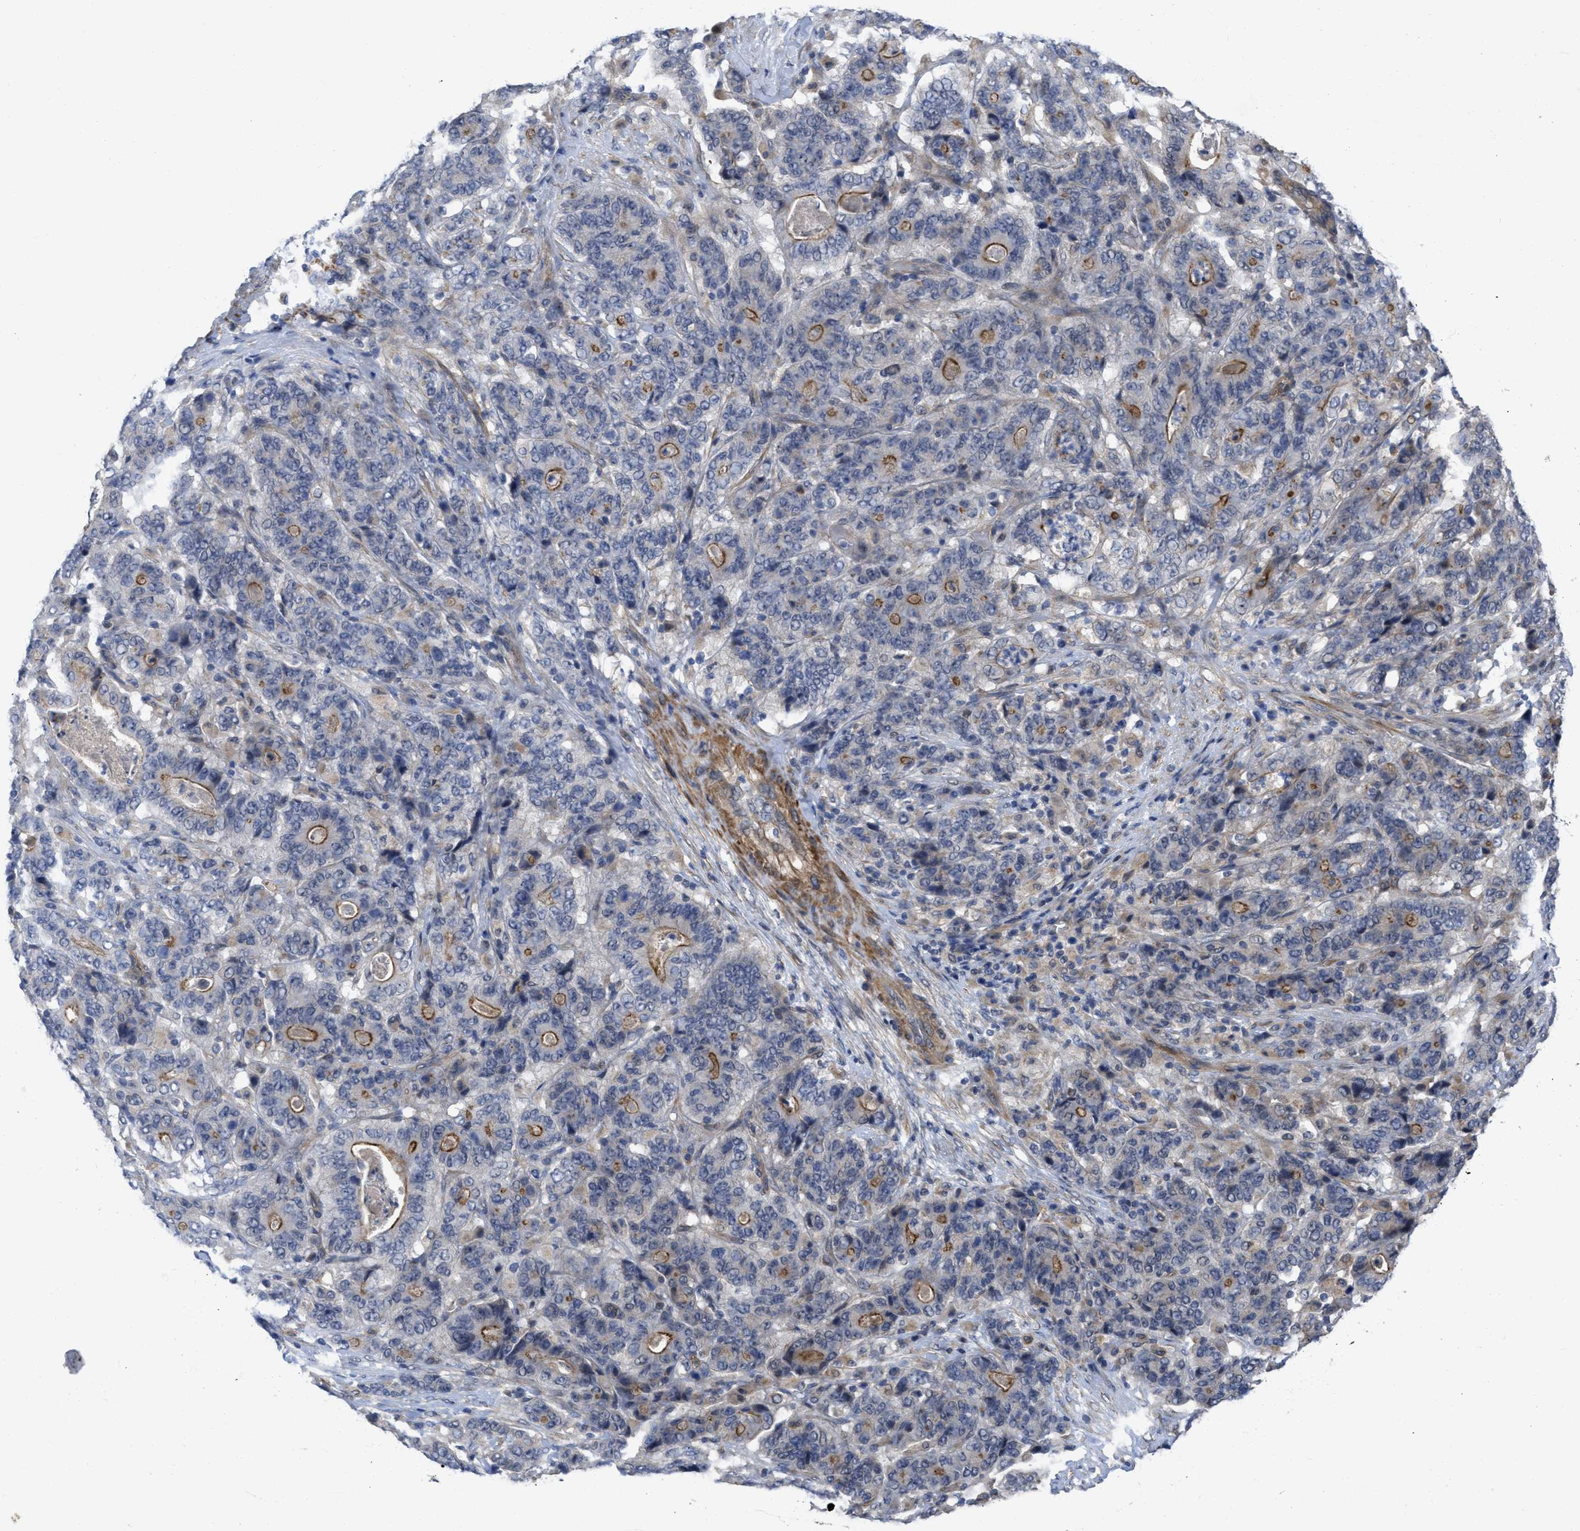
{"staining": {"intensity": "moderate", "quantity": "<25%", "location": "cytoplasmic/membranous"}, "tissue": "stomach cancer", "cell_type": "Tumor cells", "image_type": "cancer", "snomed": [{"axis": "morphology", "description": "Adenocarcinoma, NOS"}, {"axis": "topography", "description": "Stomach"}], "caption": "Immunohistochemistry (DAB) staining of human adenocarcinoma (stomach) demonstrates moderate cytoplasmic/membranous protein expression in approximately <25% of tumor cells.", "gene": "ARHGEF26", "patient": {"sex": "female", "age": 73}}